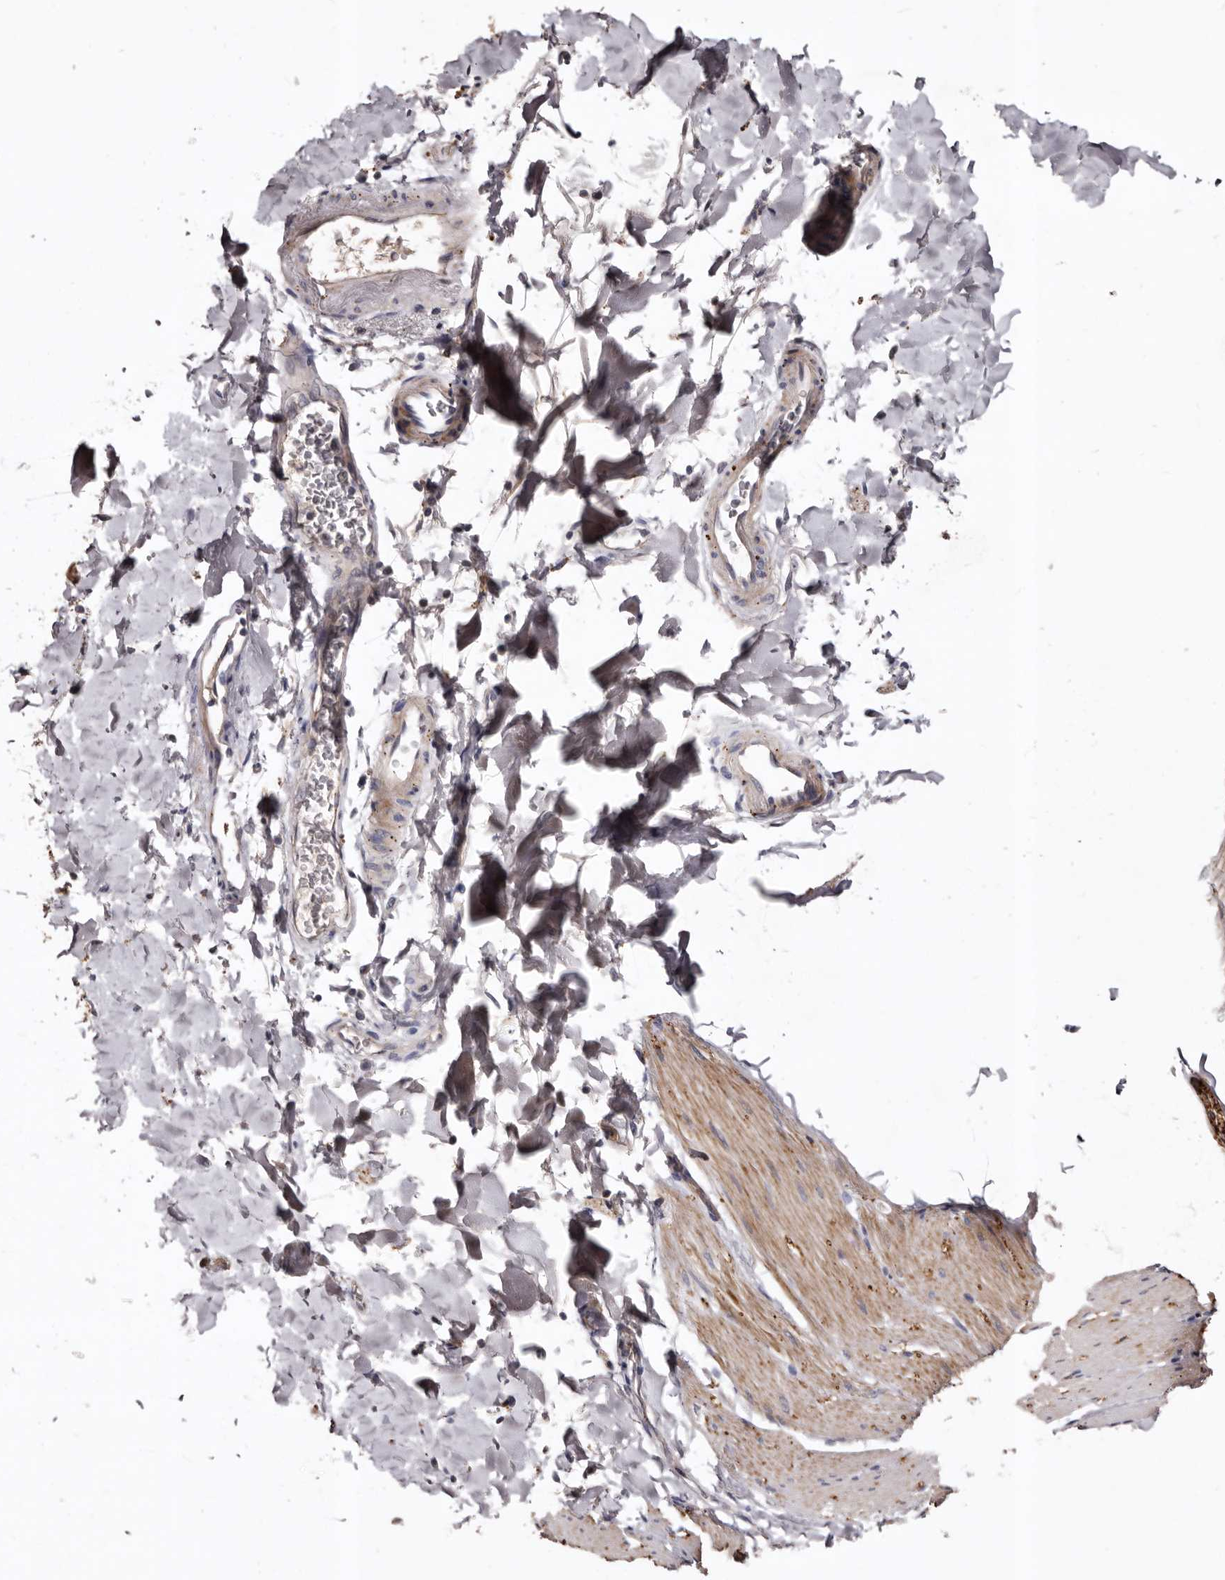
{"staining": {"intensity": "moderate", "quantity": "<25%", "location": "cytoplasmic/membranous"}, "tissue": "smooth muscle", "cell_type": "Smooth muscle cells", "image_type": "normal", "snomed": [{"axis": "morphology", "description": "Normal tissue, NOS"}, {"axis": "topography", "description": "Smooth muscle"}, {"axis": "topography", "description": "Small intestine"}], "caption": "Normal smooth muscle shows moderate cytoplasmic/membranous expression in about <25% of smooth muscle cells, visualized by immunohistochemistry. Immunohistochemistry stains the protein of interest in brown and the nuclei are stained blue.", "gene": "SLC10A4", "patient": {"sex": "female", "age": 84}}